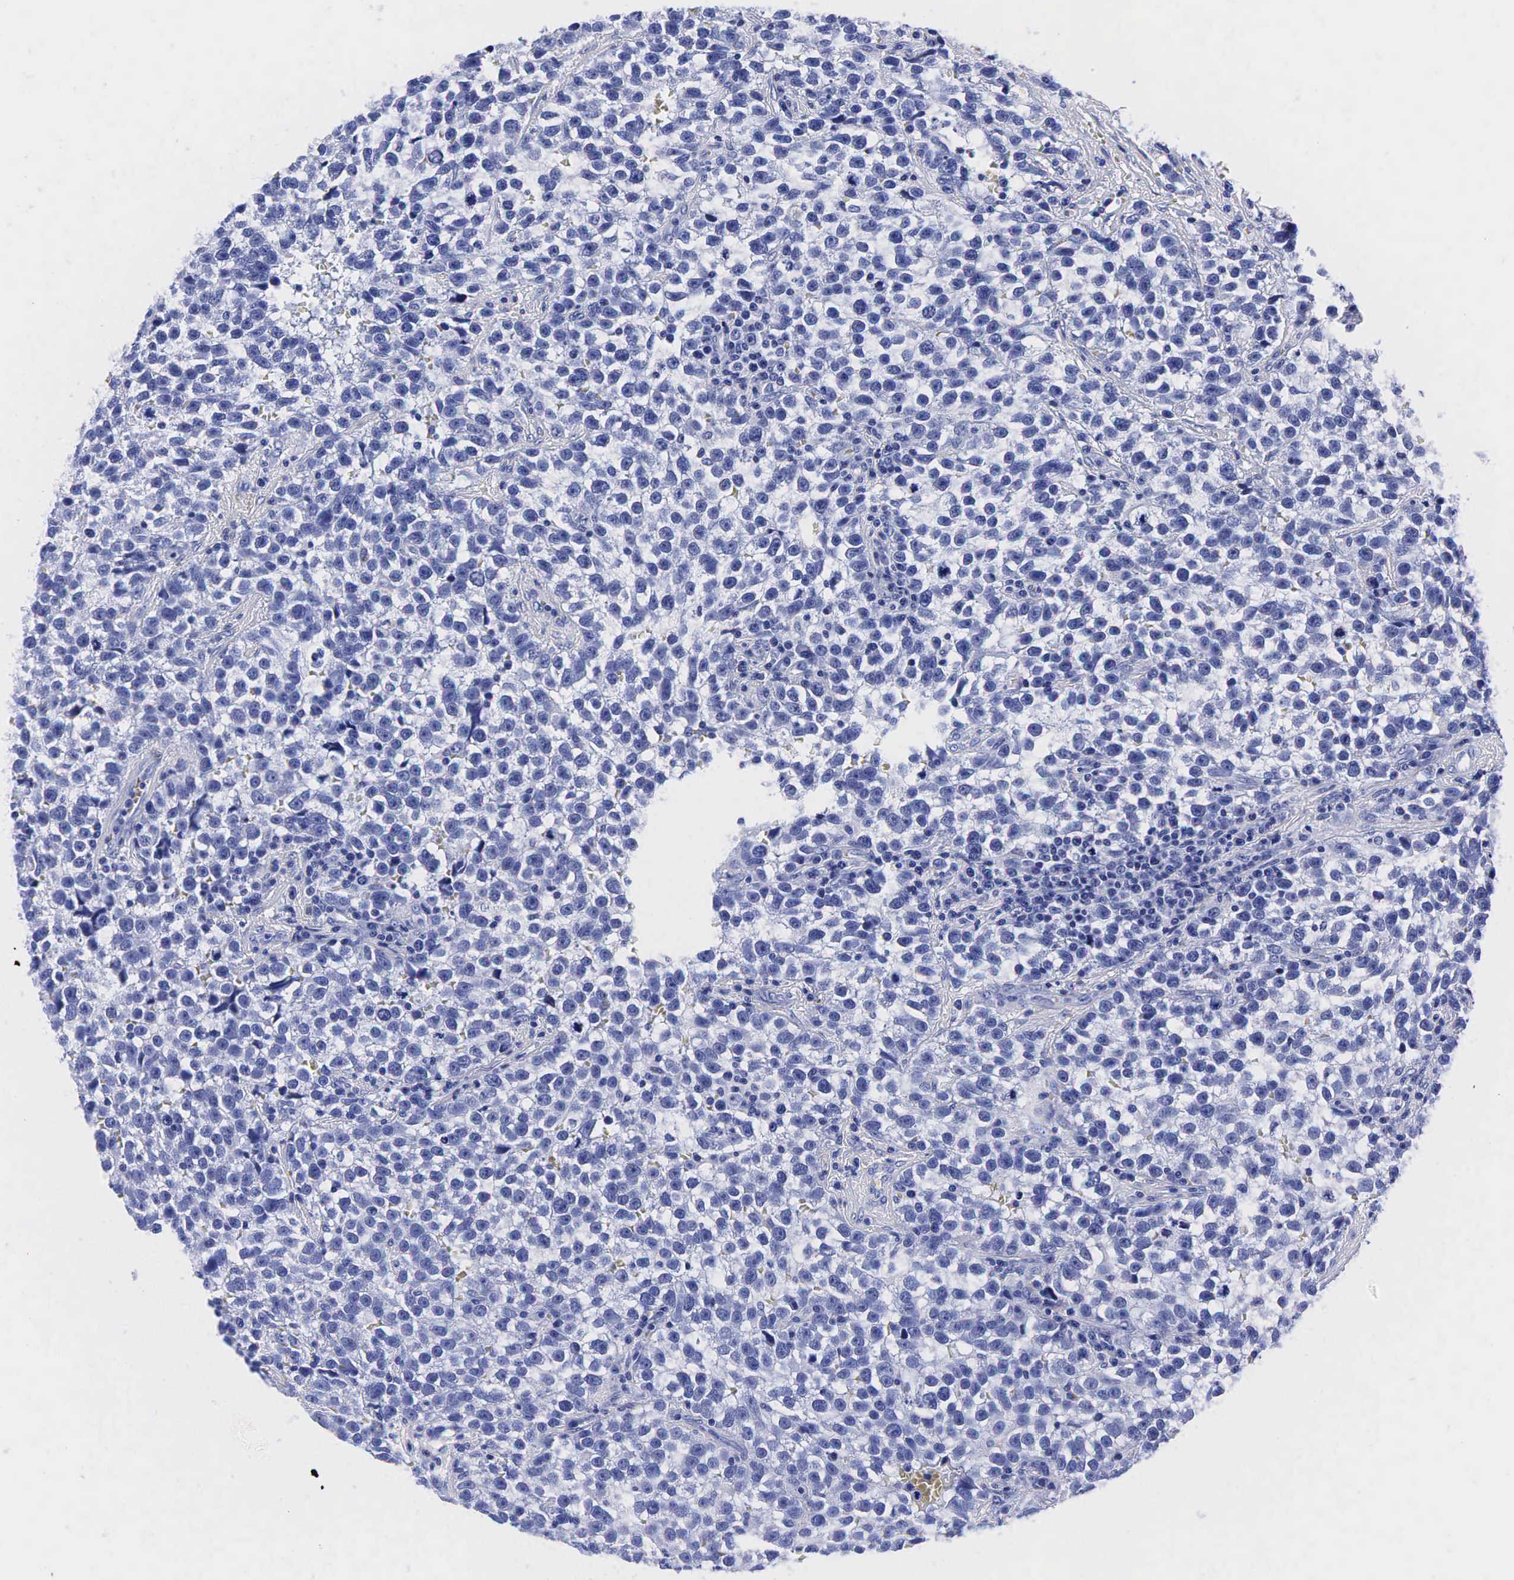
{"staining": {"intensity": "negative", "quantity": "none", "location": "none"}, "tissue": "testis cancer", "cell_type": "Tumor cells", "image_type": "cancer", "snomed": [{"axis": "morphology", "description": "Seminoma, NOS"}, {"axis": "topography", "description": "Testis"}], "caption": "Tumor cells show no significant protein positivity in seminoma (testis).", "gene": "TG", "patient": {"sex": "male", "age": 38}}